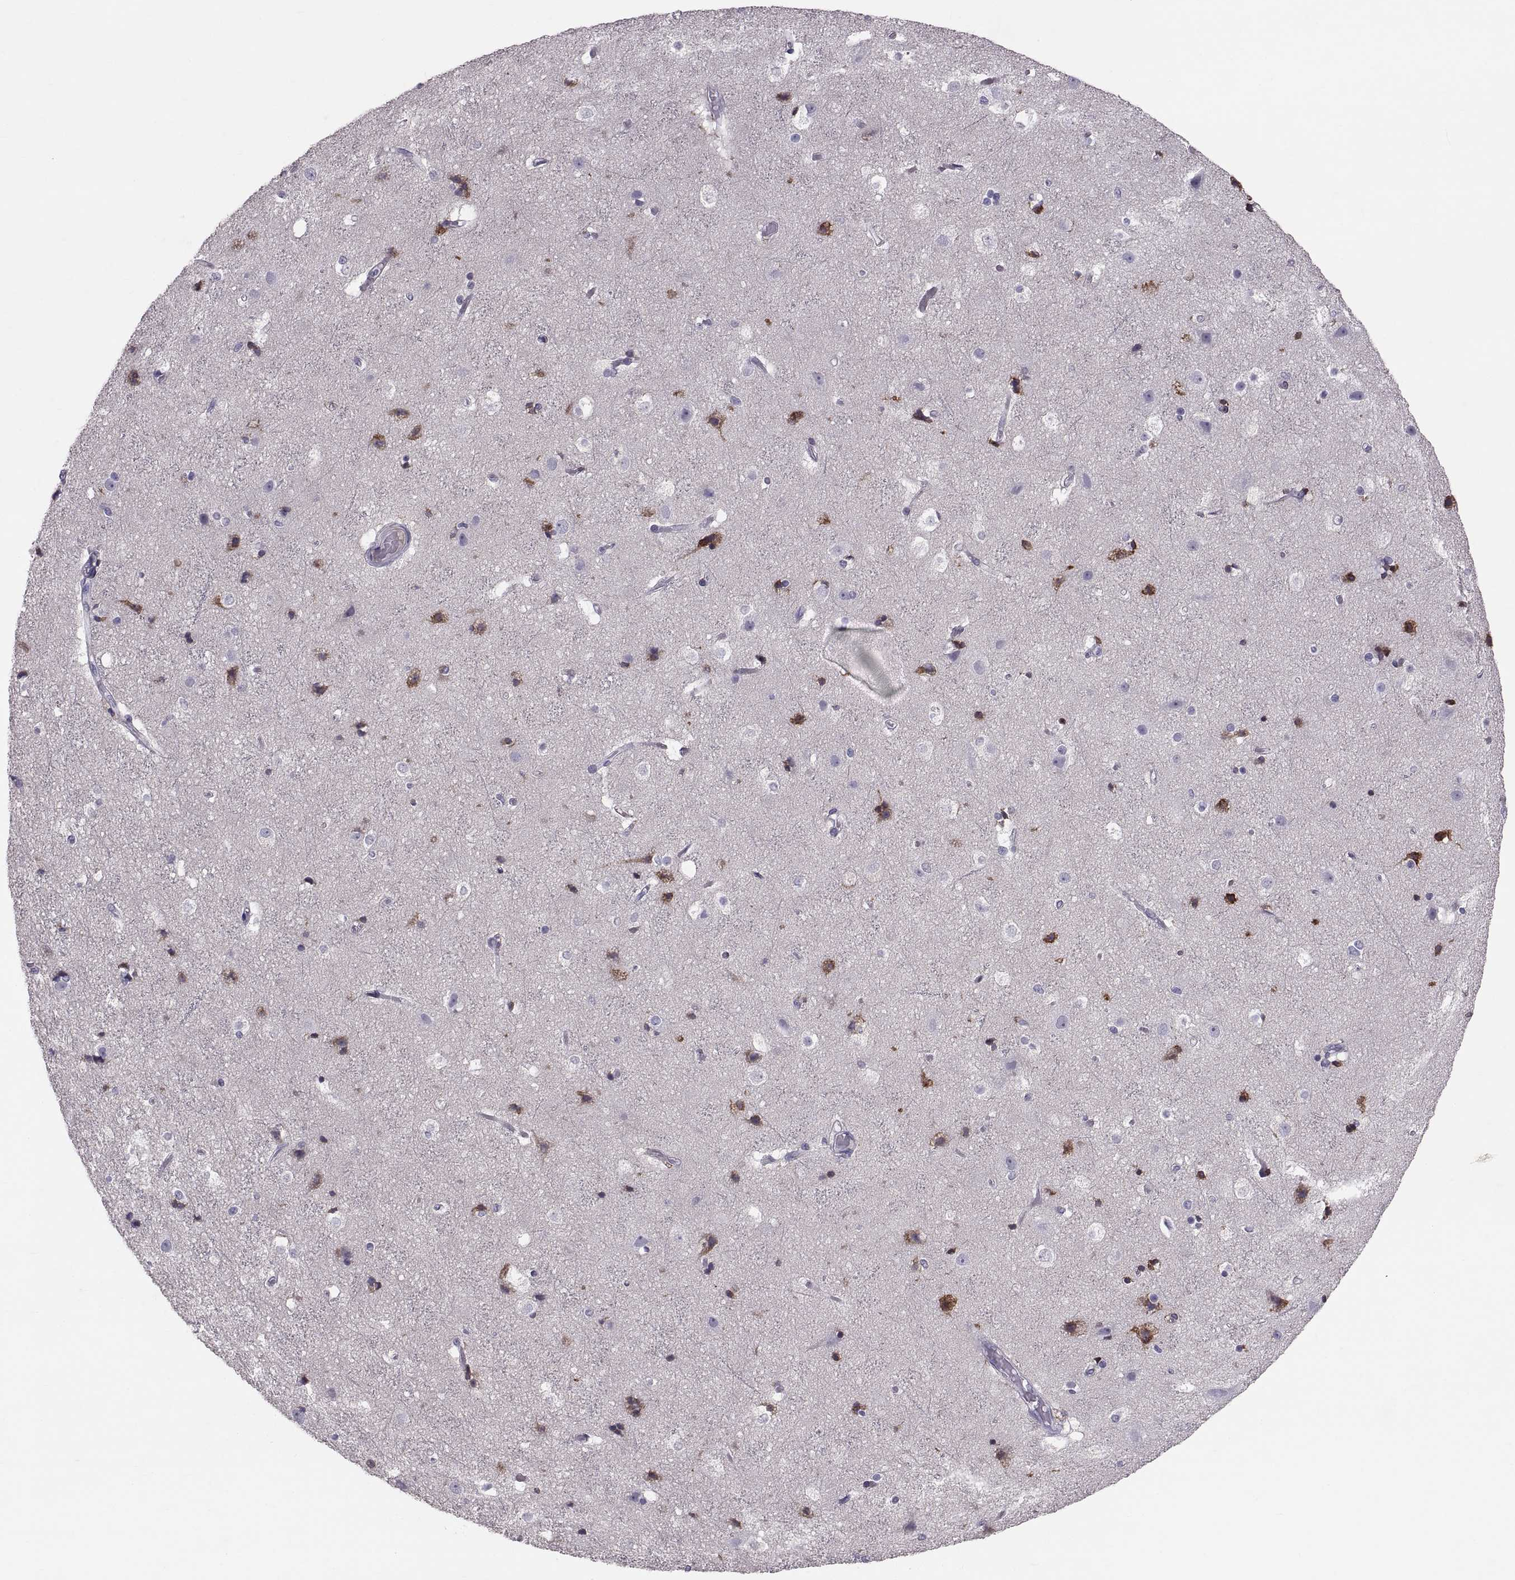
{"staining": {"intensity": "negative", "quantity": "none", "location": "none"}, "tissue": "cerebral cortex", "cell_type": "Endothelial cells", "image_type": "normal", "snomed": [{"axis": "morphology", "description": "Normal tissue, NOS"}, {"axis": "topography", "description": "Cerebral cortex"}], "caption": "The IHC image has no significant staining in endothelial cells of cerebral cortex. The staining is performed using DAB brown chromogen with nuclei counter-stained in using hematoxylin.", "gene": "PTN", "patient": {"sex": "female", "age": 52}}